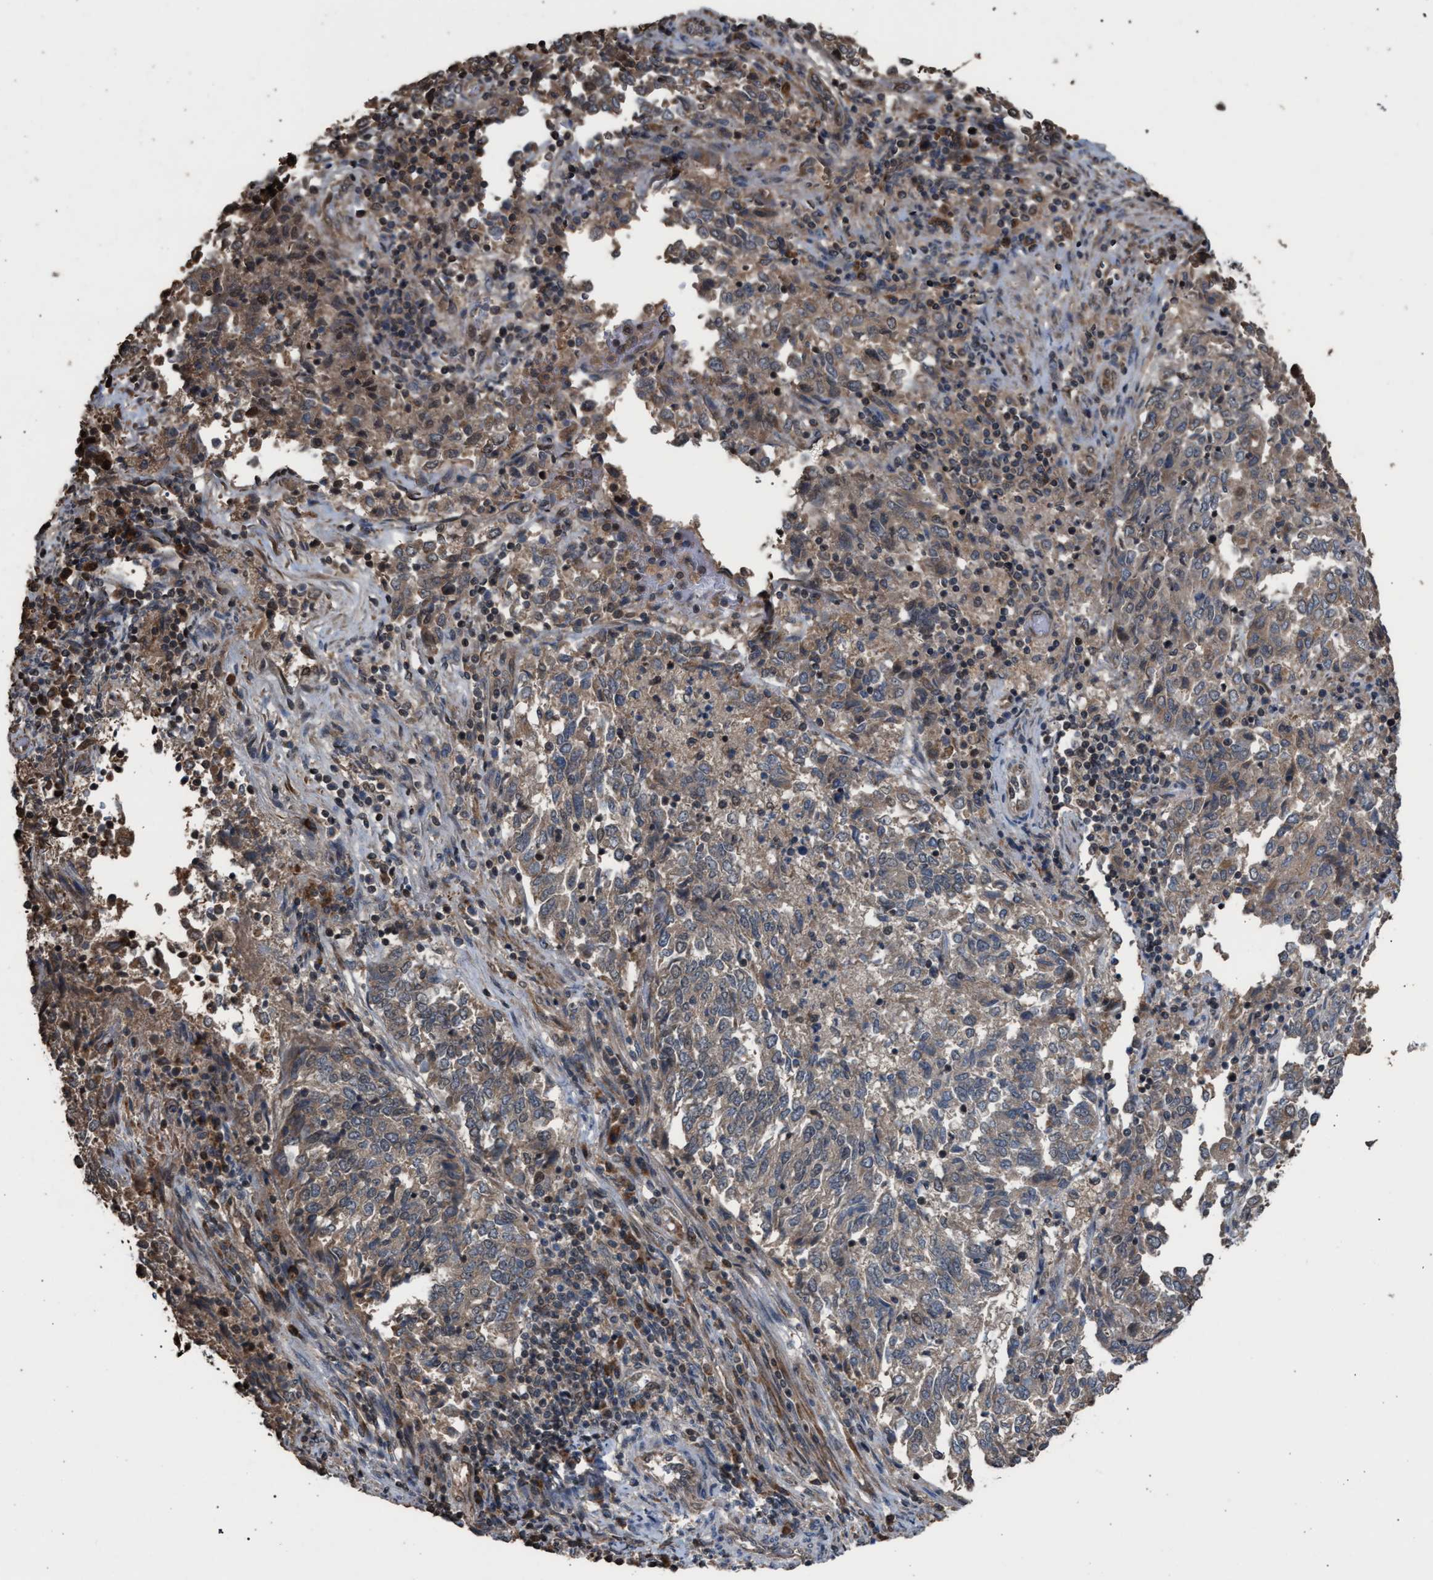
{"staining": {"intensity": "weak", "quantity": ">75%", "location": "cytoplasmic/membranous"}, "tissue": "endometrial cancer", "cell_type": "Tumor cells", "image_type": "cancer", "snomed": [{"axis": "morphology", "description": "Adenocarcinoma, NOS"}, {"axis": "topography", "description": "Endometrium"}], "caption": "Endometrial cancer (adenocarcinoma) stained with DAB (3,3'-diaminobenzidine) immunohistochemistry exhibits low levels of weak cytoplasmic/membranous staining in approximately >75% of tumor cells.", "gene": "NAA35", "patient": {"sex": "female", "age": 80}}